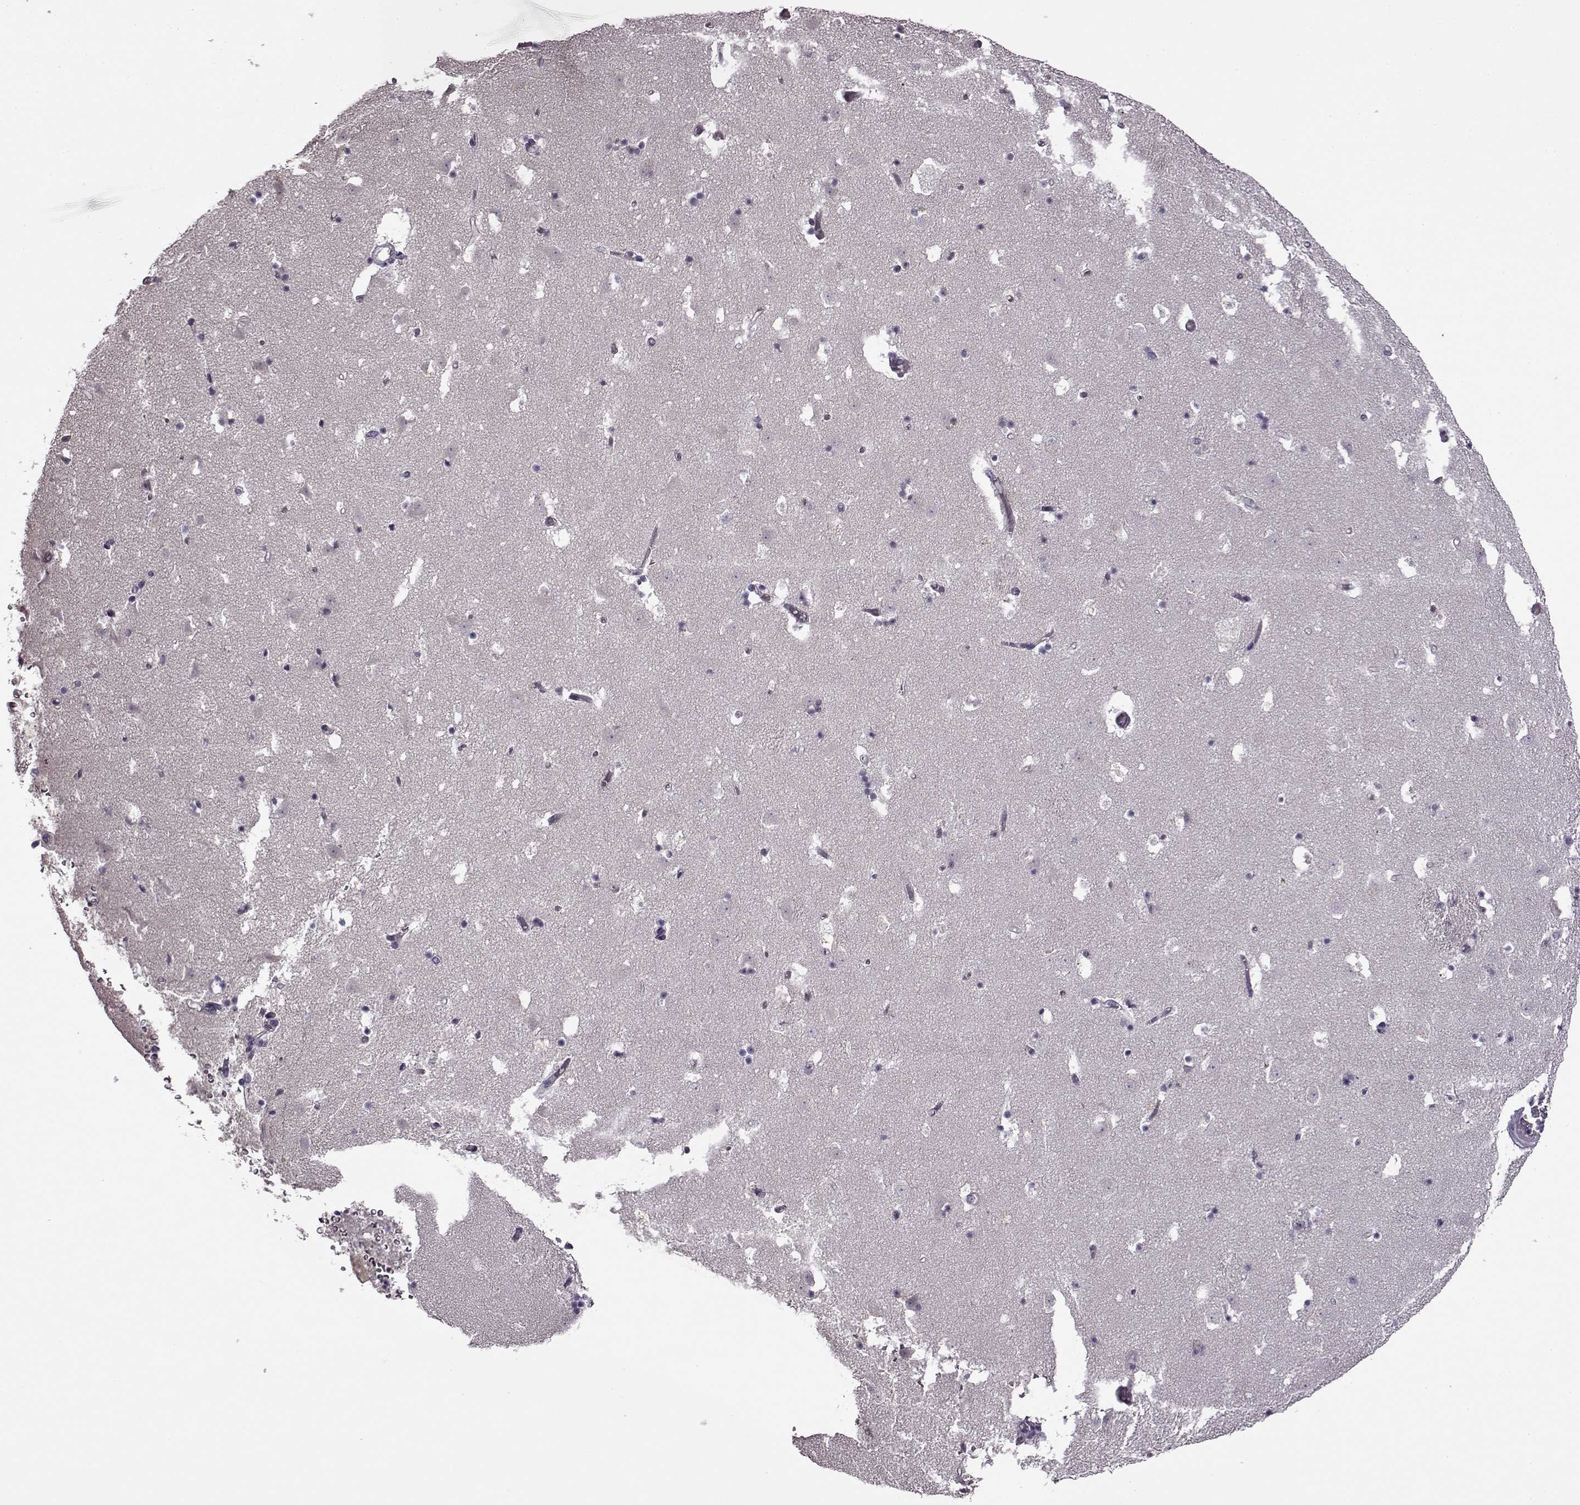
{"staining": {"intensity": "negative", "quantity": "none", "location": "none"}, "tissue": "caudate", "cell_type": "Glial cells", "image_type": "normal", "snomed": [{"axis": "morphology", "description": "Normal tissue, NOS"}, {"axis": "topography", "description": "Lateral ventricle wall"}], "caption": "Caudate stained for a protein using immunohistochemistry demonstrates no staining glial cells.", "gene": "EDDM3B", "patient": {"sex": "female", "age": 42}}